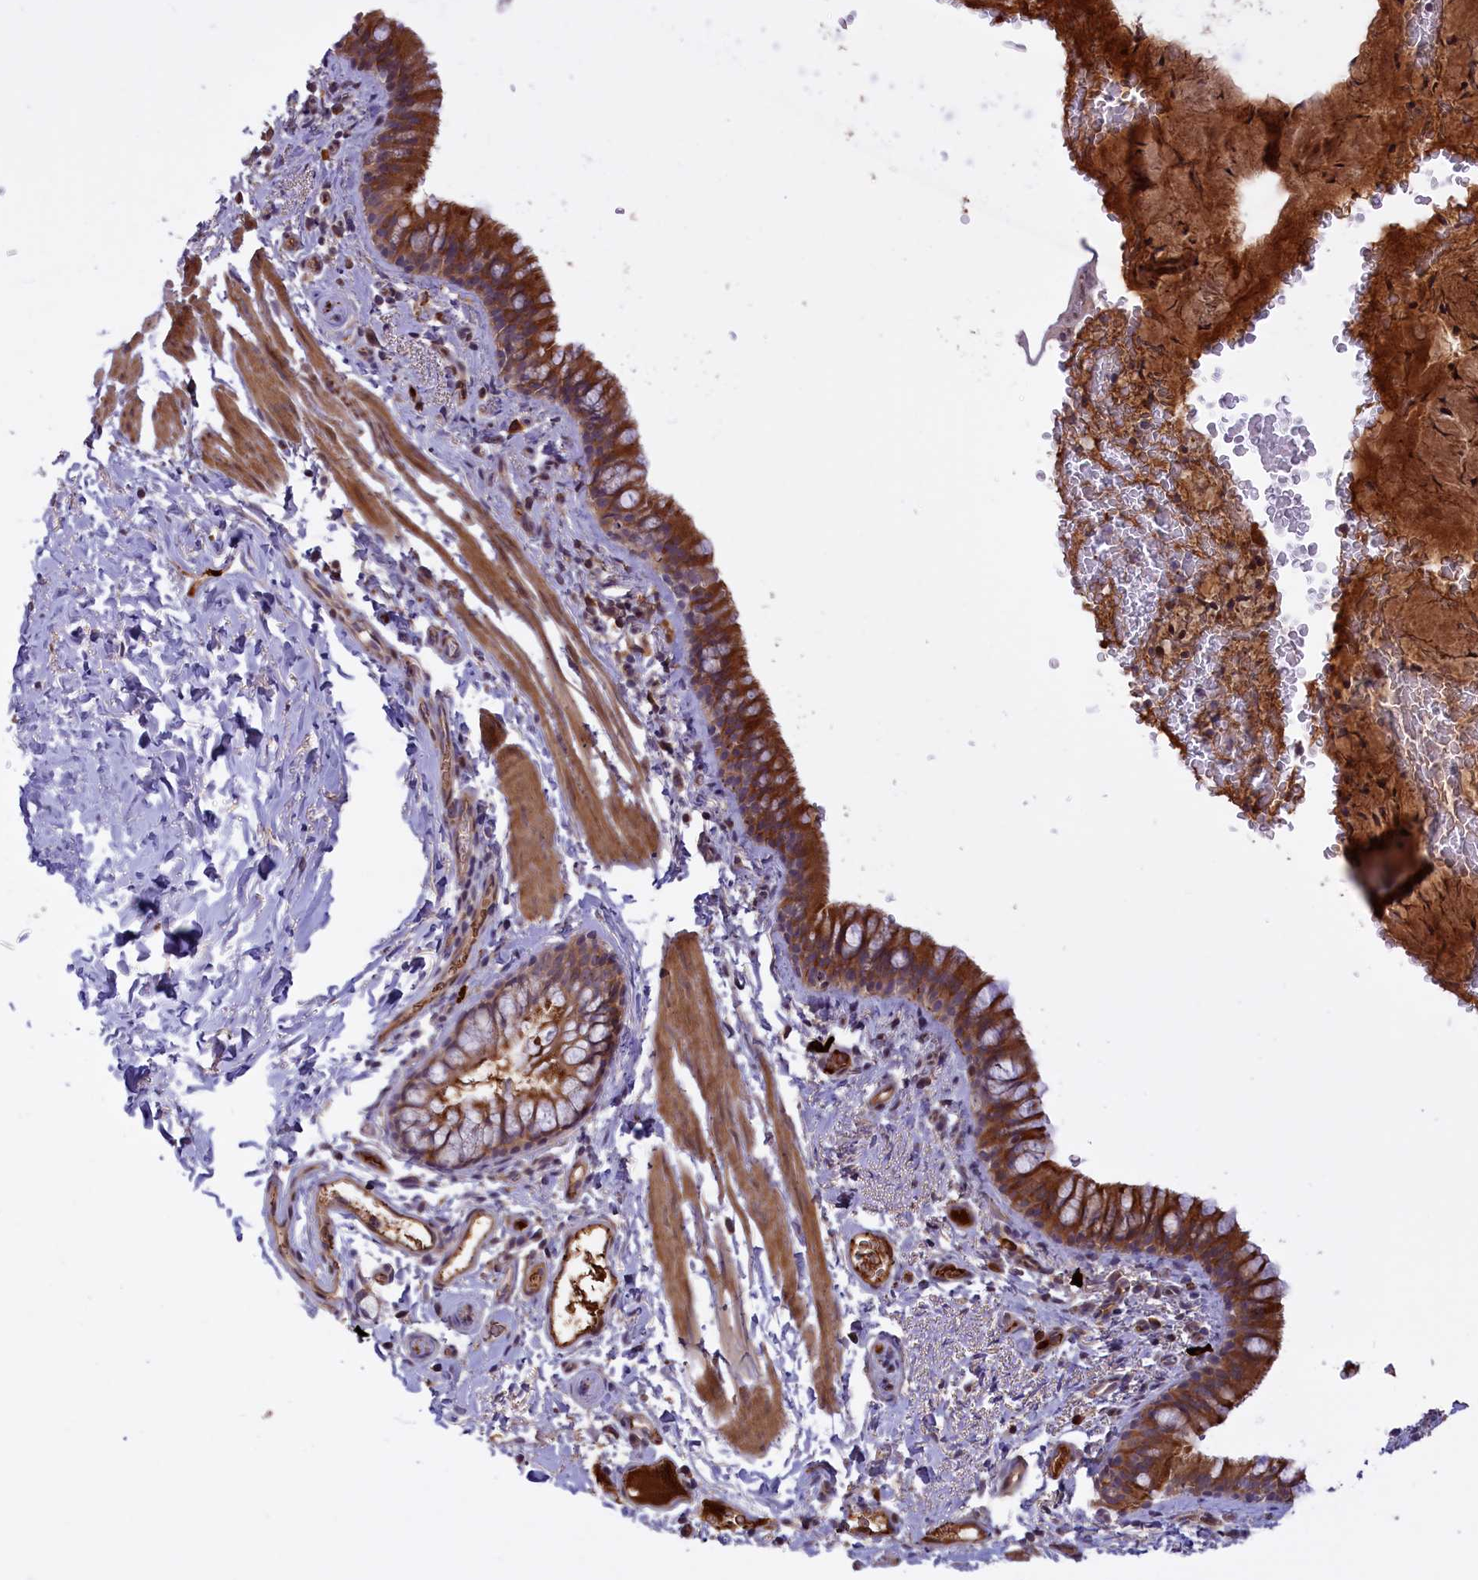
{"staining": {"intensity": "strong", "quantity": ">75%", "location": "cytoplasmic/membranous"}, "tissue": "bronchus", "cell_type": "Respiratory epithelial cells", "image_type": "normal", "snomed": [{"axis": "morphology", "description": "Normal tissue, NOS"}, {"axis": "topography", "description": "Cartilage tissue"}, {"axis": "topography", "description": "Bronchus"}], "caption": "Bronchus stained with immunohistochemistry (IHC) shows strong cytoplasmic/membranous expression in approximately >75% of respiratory epithelial cells. (brown staining indicates protein expression, while blue staining denotes nuclei).", "gene": "RRAD", "patient": {"sex": "female", "age": 36}}